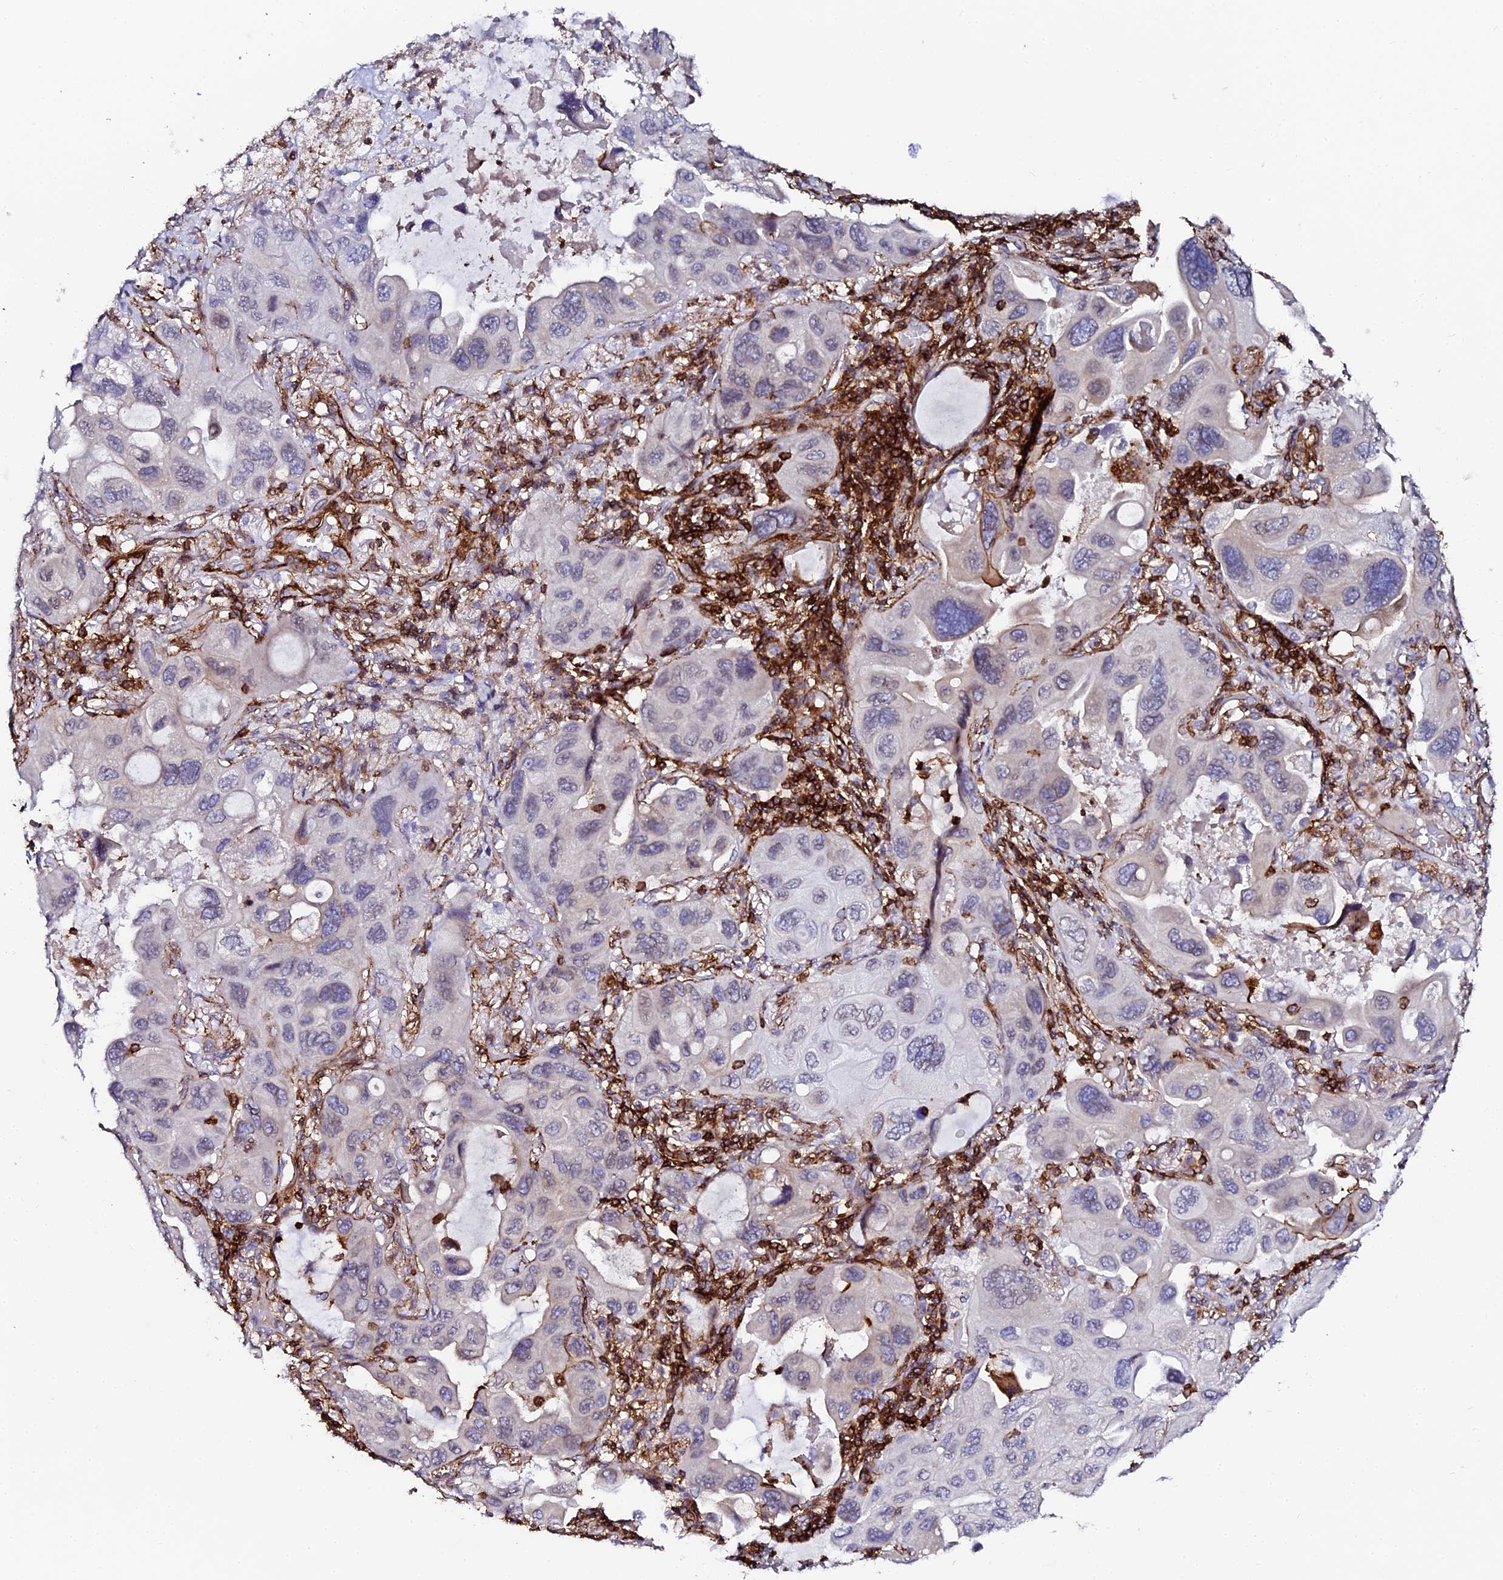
{"staining": {"intensity": "negative", "quantity": "none", "location": "none"}, "tissue": "lung cancer", "cell_type": "Tumor cells", "image_type": "cancer", "snomed": [{"axis": "morphology", "description": "Squamous cell carcinoma, NOS"}, {"axis": "topography", "description": "Lung"}], "caption": "A high-resolution histopathology image shows IHC staining of squamous cell carcinoma (lung), which demonstrates no significant positivity in tumor cells.", "gene": "AAAS", "patient": {"sex": "female", "age": 73}}